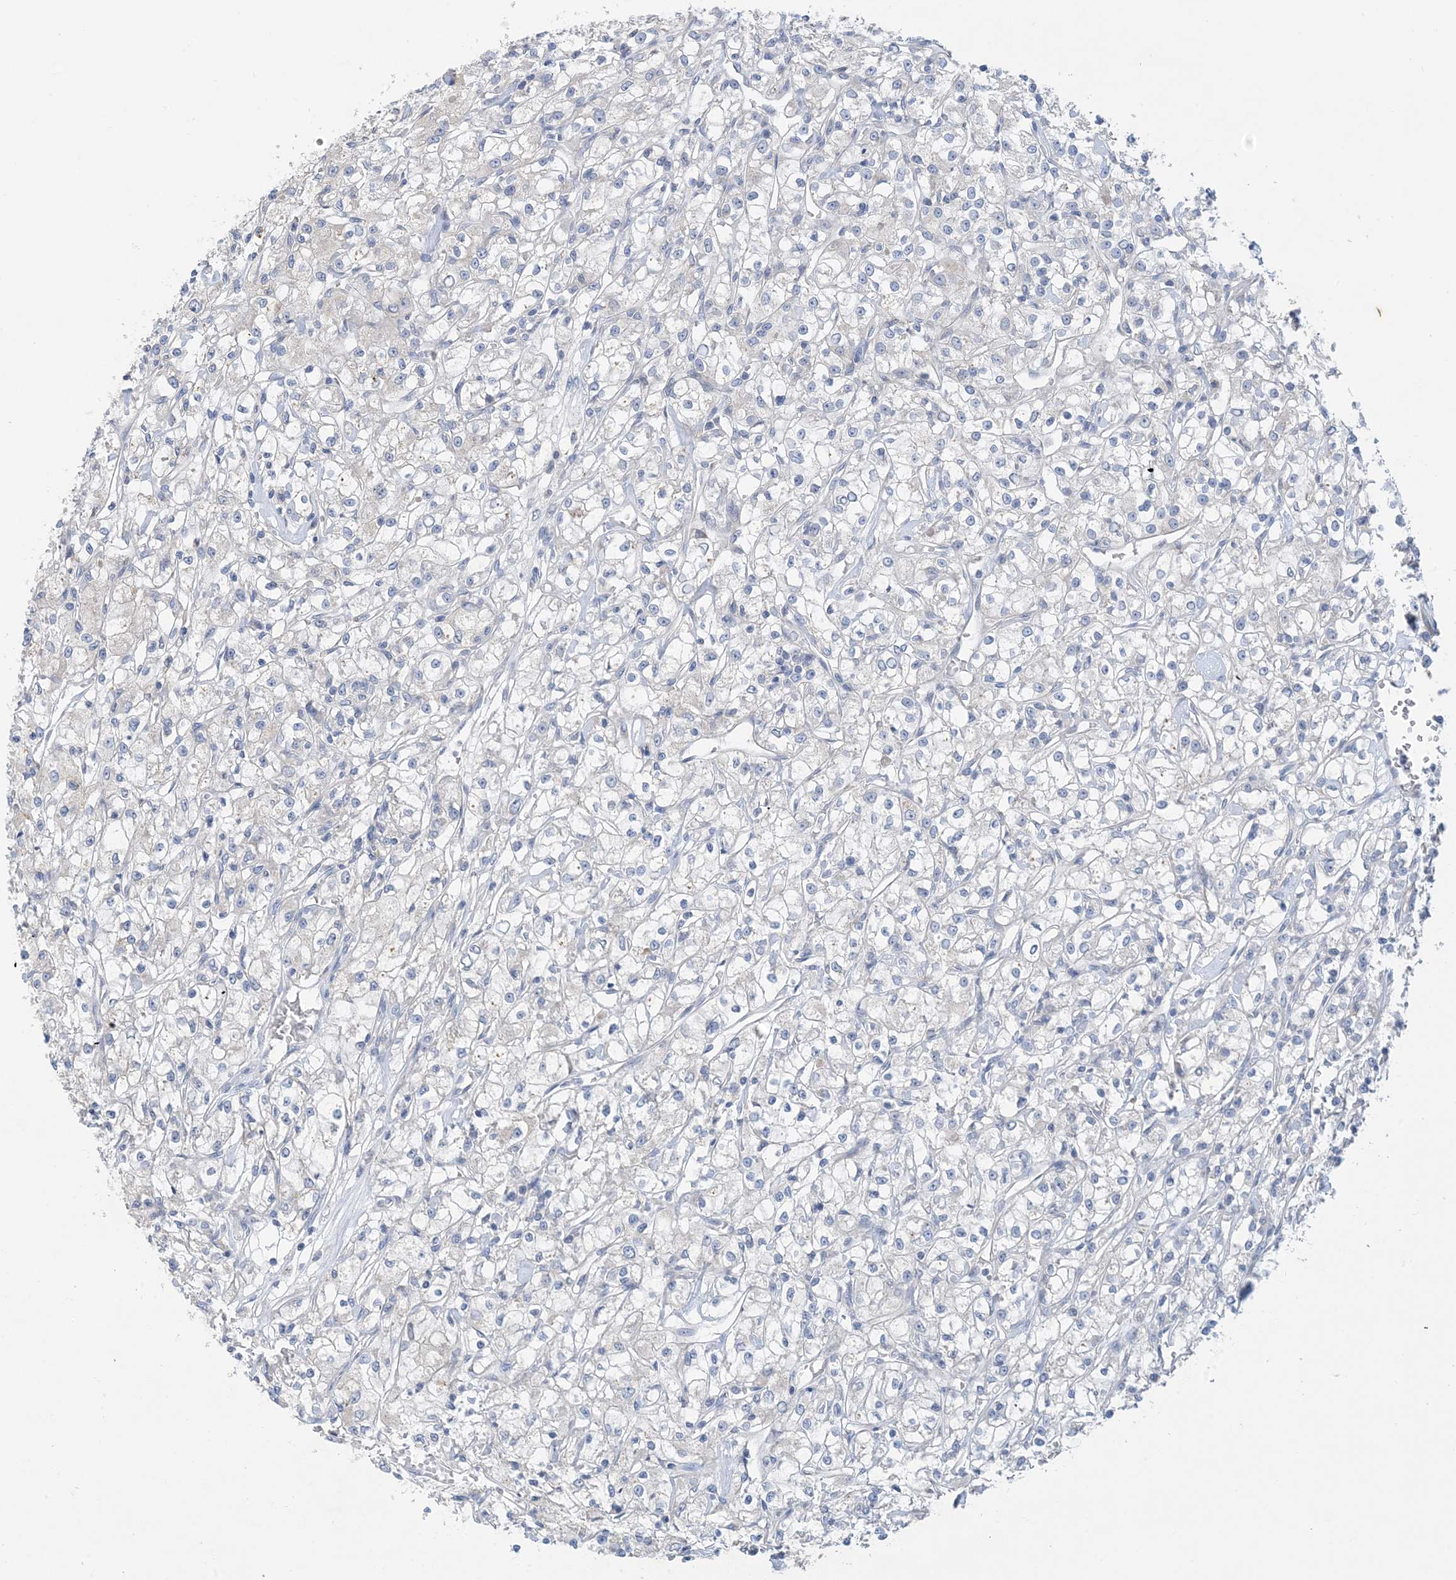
{"staining": {"intensity": "negative", "quantity": "none", "location": "none"}, "tissue": "renal cancer", "cell_type": "Tumor cells", "image_type": "cancer", "snomed": [{"axis": "morphology", "description": "Adenocarcinoma, NOS"}, {"axis": "topography", "description": "Kidney"}], "caption": "An IHC histopathology image of renal cancer is shown. There is no staining in tumor cells of renal cancer. (DAB immunohistochemistry (IHC), high magnification).", "gene": "ZCCHC18", "patient": {"sex": "female", "age": 59}}